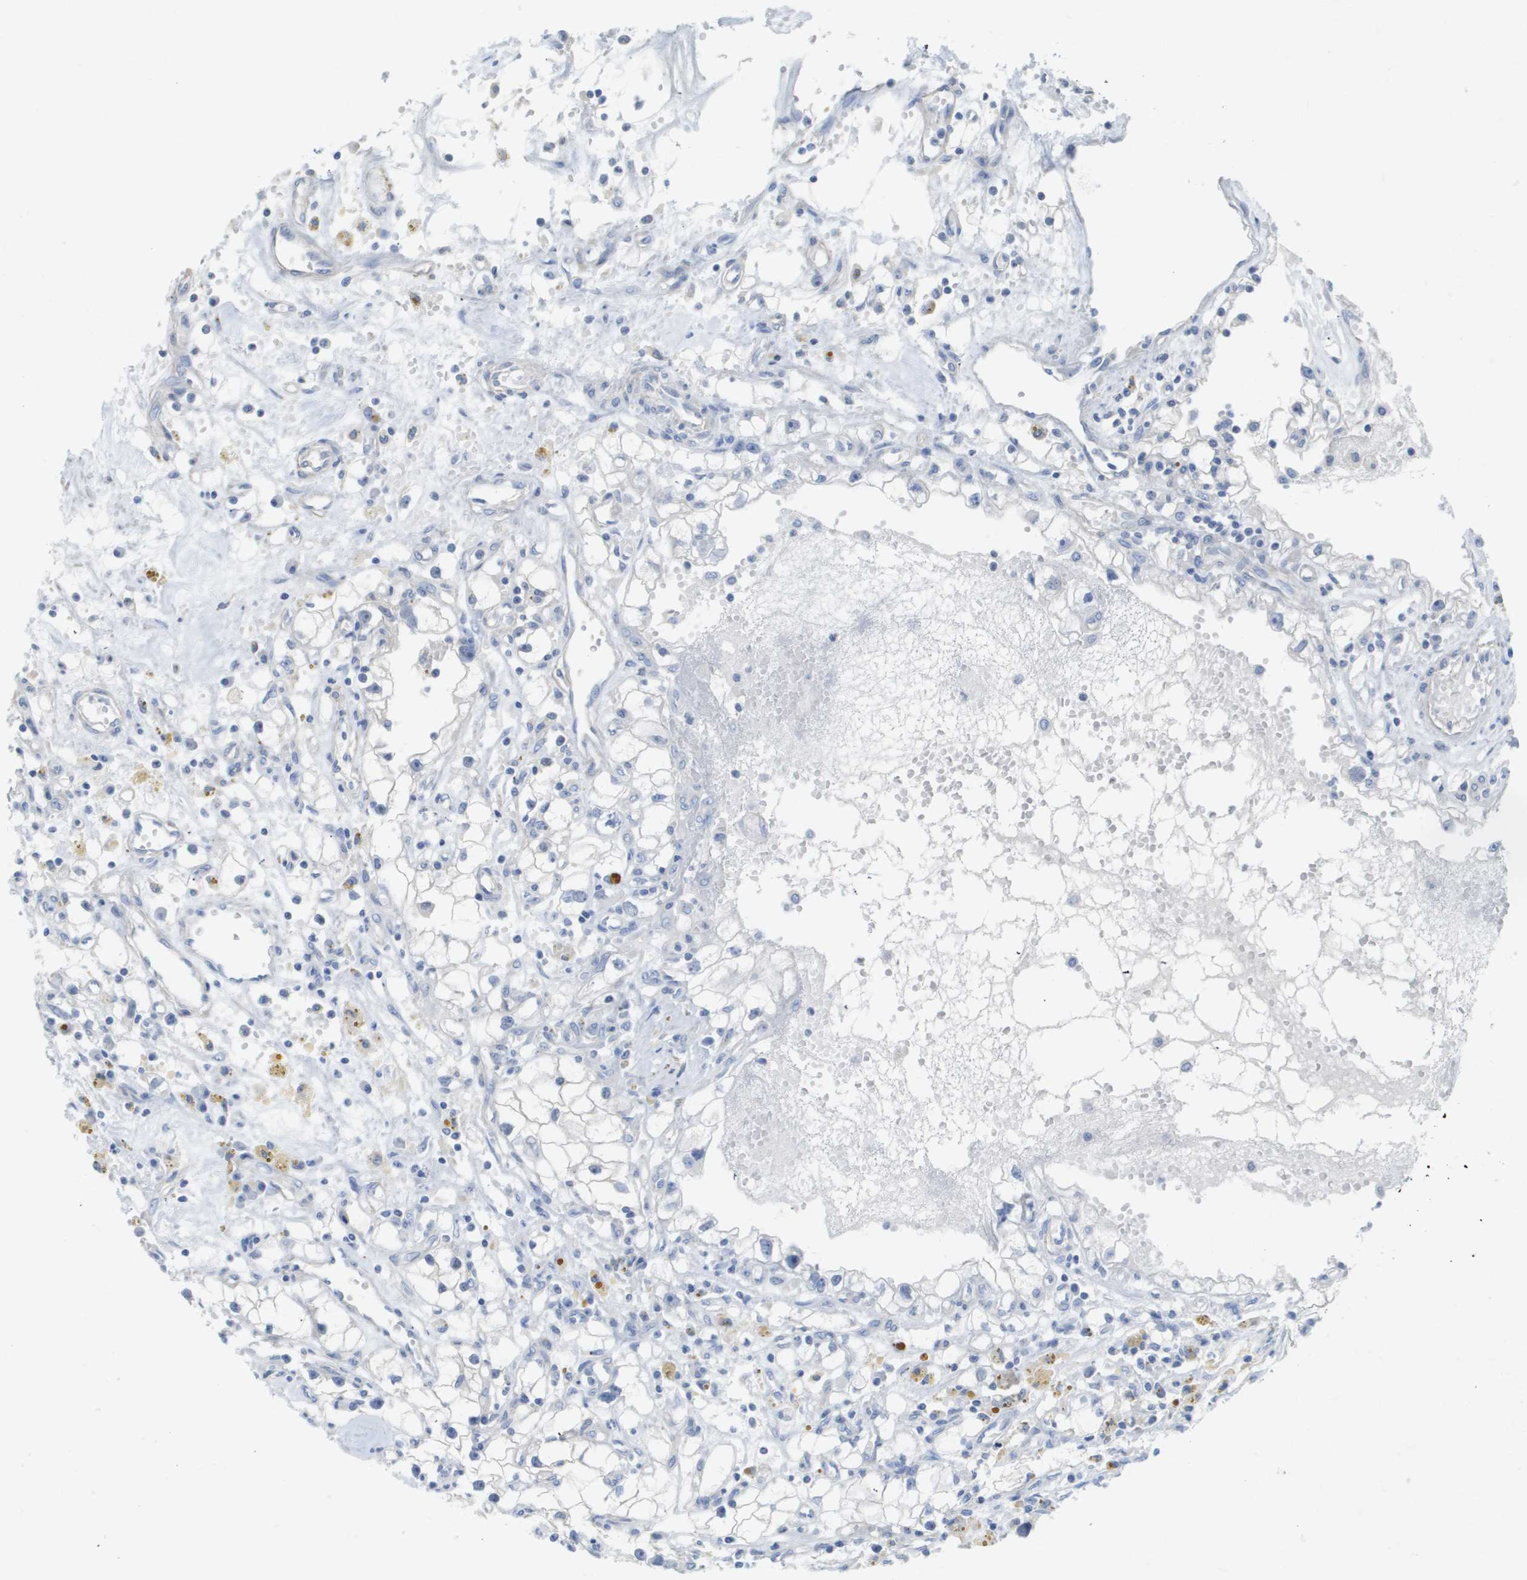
{"staining": {"intensity": "negative", "quantity": "none", "location": "none"}, "tissue": "renal cancer", "cell_type": "Tumor cells", "image_type": "cancer", "snomed": [{"axis": "morphology", "description": "Adenocarcinoma, NOS"}, {"axis": "topography", "description": "Kidney"}], "caption": "An immunohistochemistry photomicrograph of renal adenocarcinoma is shown. There is no staining in tumor cells of renal adenocarcinoma.", "gene": "MYL3", "patient": {"sex": "male", "age": 56}}